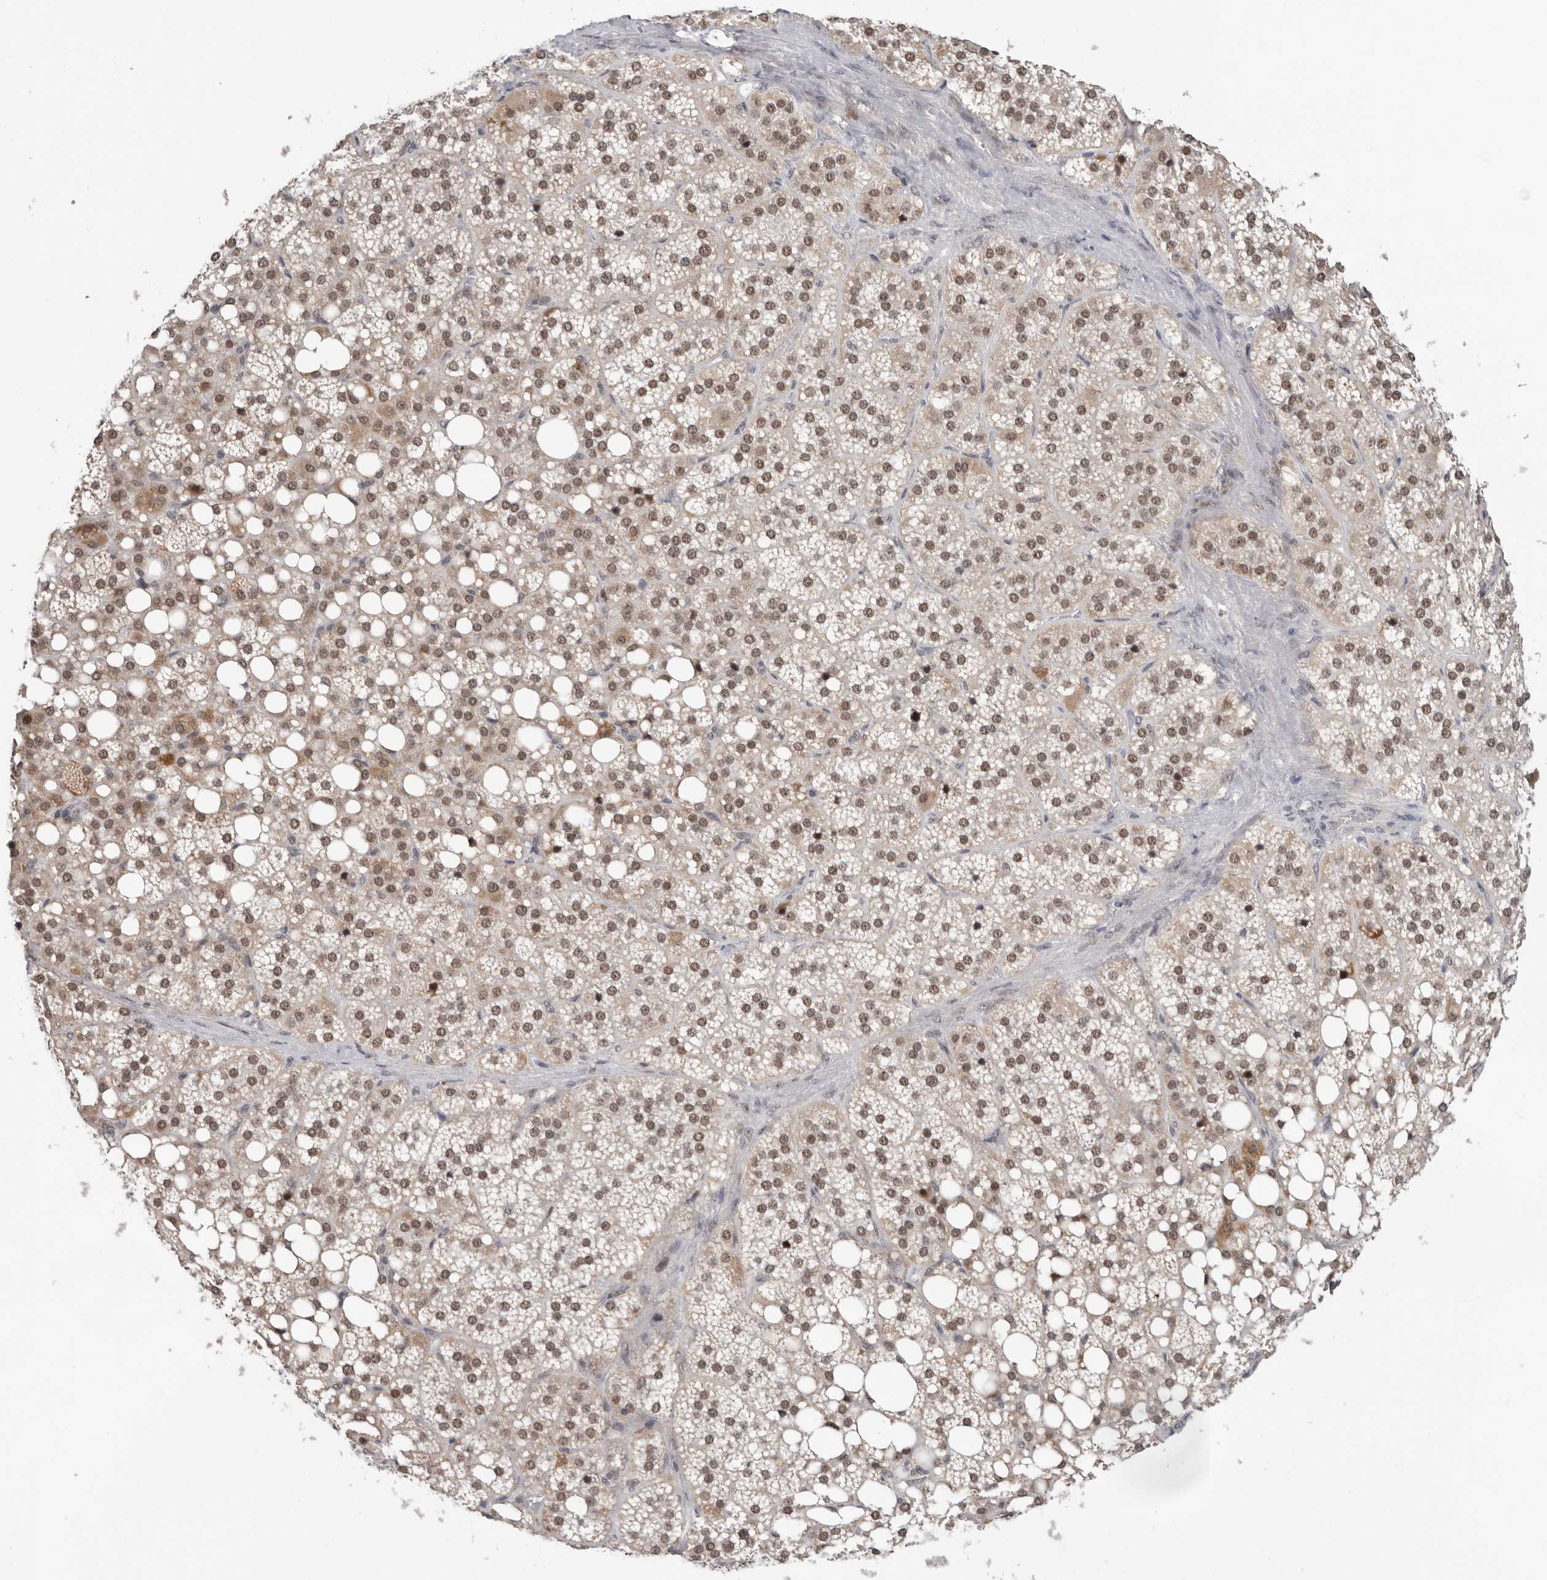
{"staining": {"intensity": "strong", "quantity": "25%-75%", "location": "nuclear"}, "tissue": "adrenal gland", "cell_type": "Glandular cells", "image_type": "normal", "snomed": [{"axis": "morphology", "description": "Normal tissue, NOS"}, {"axis": "topography", "description": "Adrenal gland"}], "caption": "Human adrenal gland stained for a protein (brown) exhibits strong nuclear positive positivity in approximately 25%-75% of glandular cells.", "gene": "BRCA2", "patient": {"sex": "female", "age": 59}}